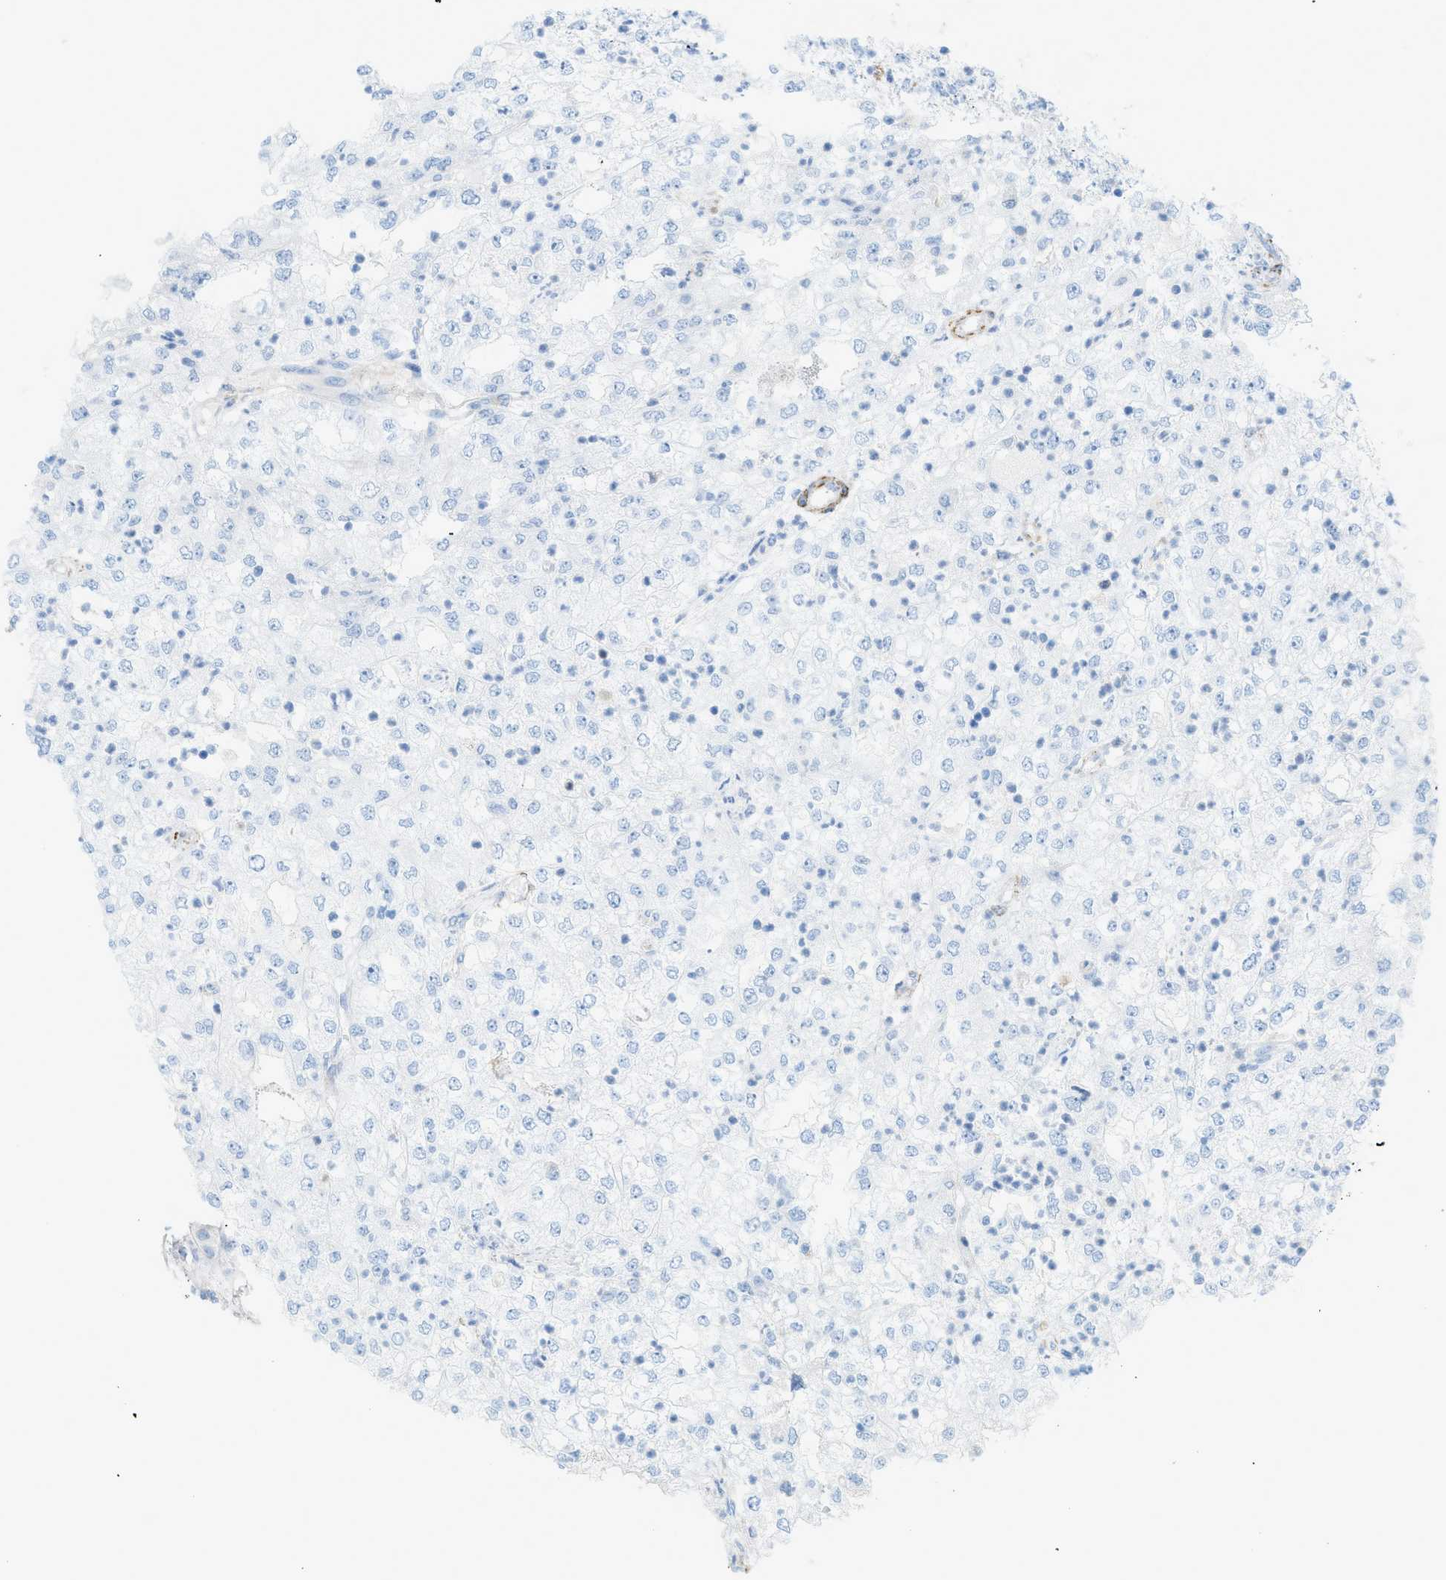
{"staining": {"intensity": "negative", "quantity": "none", "location": "none"}, "tissue": "renal cancer", "cell_type": "Tumor cells", "image_type": "cancer", "snomed": [{"axis": "morphology", "description": "Adenocarcinoma, NOS"}, {"axis": "topography", "description": "Kidney"}], "caption": "Immunohistochemistry histopathology image of neoplastic tissue: renal adenocarcinoma stained with DAB (3,3'-diaminobenzidine) displays no significant protein expression in tumor cells.", "gene": "MYH11", "patient": {"sex": "female", "age": 54}}